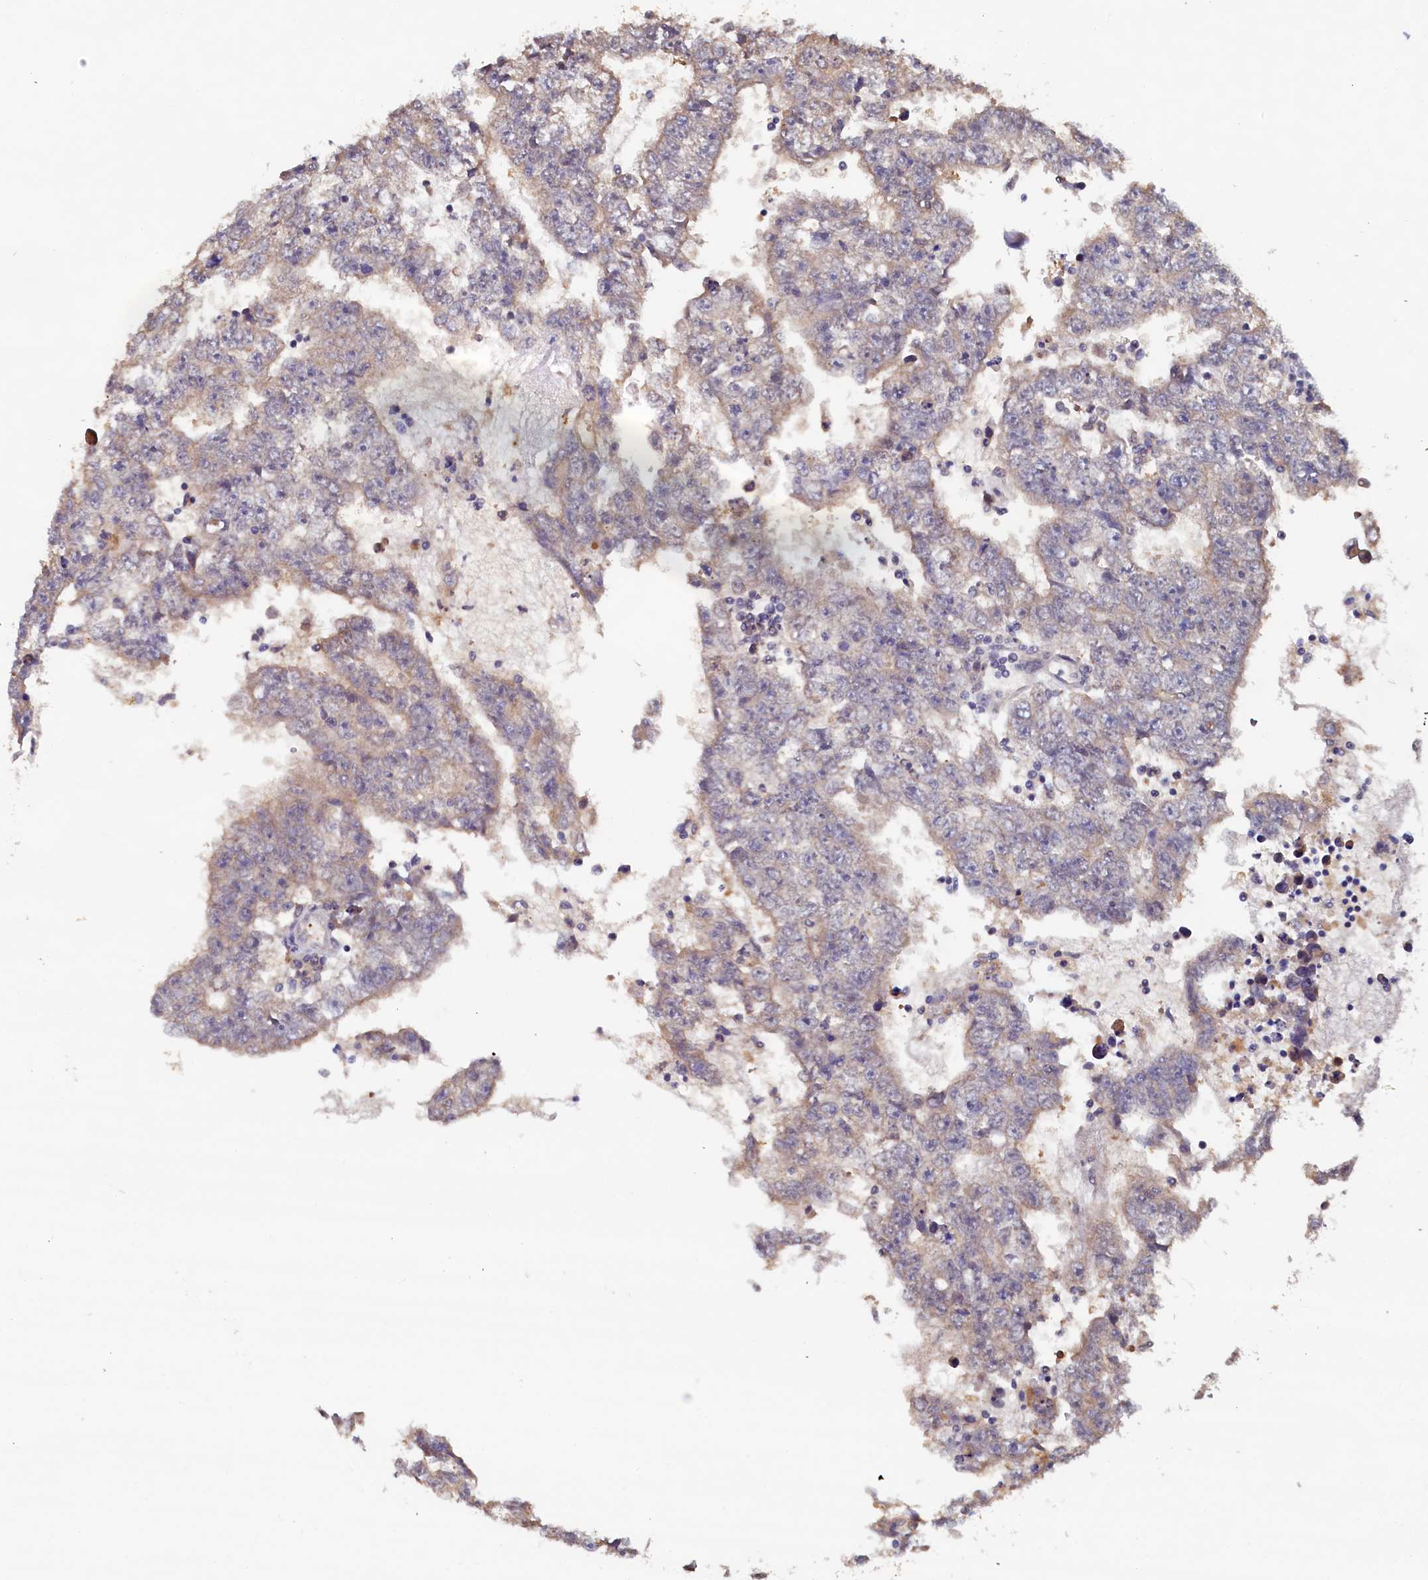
{"staining": {"intensity": "moderate", "quantity": "25%-75%", "location": "cytoplasmic/membranous"}, "tissue": "testis cancer", "cell_type": "Tumor cells", "image_type": "cancer", "snomed": [{"axis": "morphology", "description": "Carcinoma, Embryonal, NOS"}, {"axis": "topography", "description": "Testis"}], "caption": "A brown stain labels moderate cytoplasmic/membranous expression of a protein in testis cancer tumor cells. The staining is performed using DAB brown chromogen to label protein expression. The nuclei are counter-stained blue using hematoxylin.", "gene": "AHCY", "patient": {"sex": "male", "age": 25}}